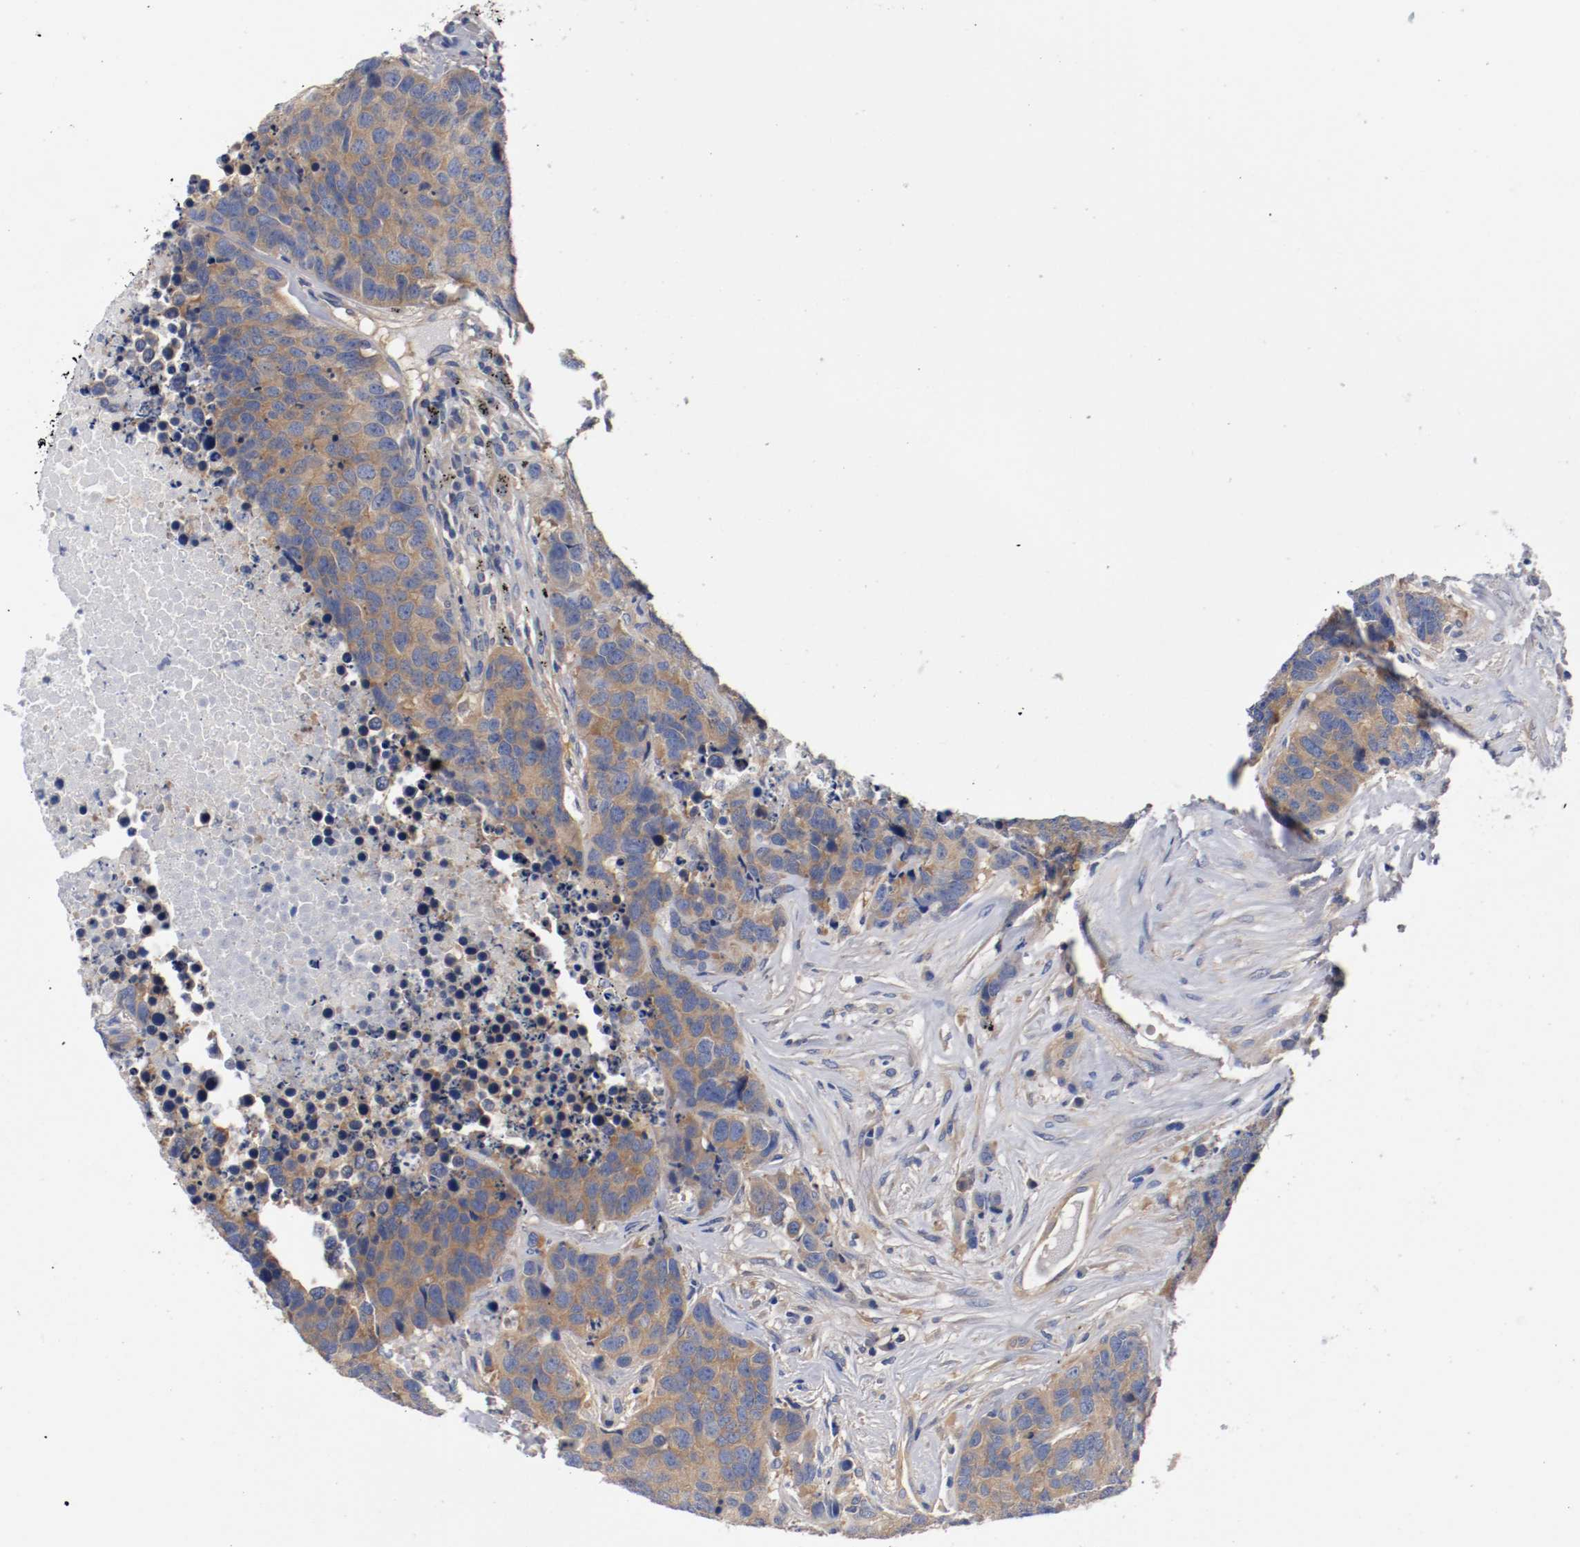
{"staining": {"intensity": "strong", "quantity": ">75%", "location": "cytoplasmic/membranous"}, "tissue": "carcinoid", "cell_type": "Tumor cells", "image_type": "cancer", "snomed": [{"axis": "morphology", "description": "Carcinoid, malignant, NOS"}, {"axis": "topography", "description": "Lung"}], "caption": "Human carcinoid stained for a protein (brown) exhibits strong cytoplasmic/membranous positive positivity in approximately >75% of tumor cells.", "gene": "HGS", "patient": {"sex": "male", "age": 60}}